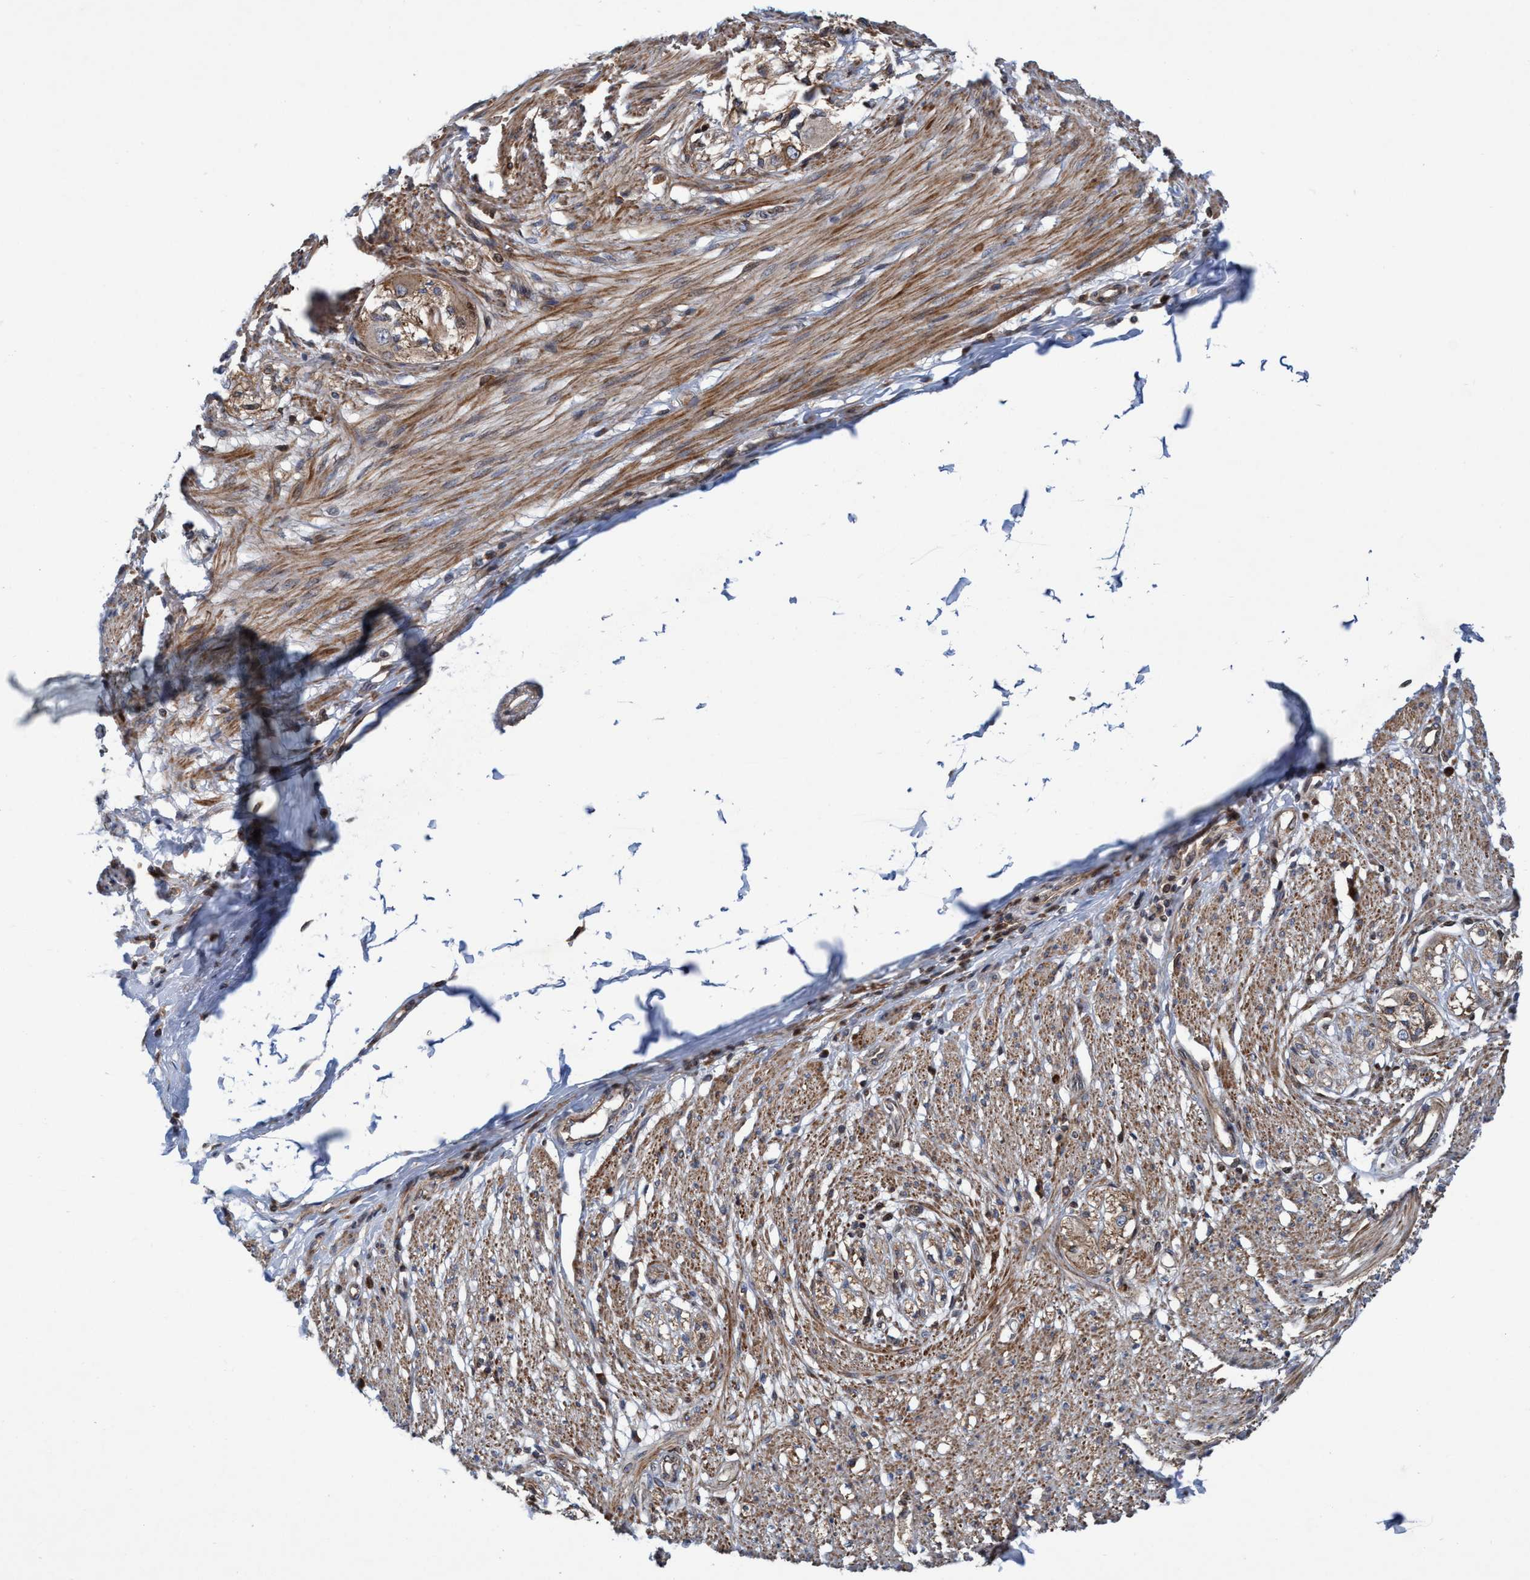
{"staining": {"intensity": "moderate", "quantity": ">75%", "location": "cytoplasmic/membranous"}, "tissue": "smooth muscle", "cell_type": "Smooth muscle cells", "image_type": "normal", "snomed": [{"axis": "morphology", "description": "Normal tissue, NOS"}, {"axis": "morphology", "description": "Adenocarcinoma, NOS"}, {"axis": "topography", "description": "Colon"}, {"axis": "topography", "description": "Peripheral nerve tissue"}], "caption": "IHC (DAB (3,3'-diaminobenzidine)) staining of benign human smooth muscle demonstrates moderate cytoplasmic/membranous protein expression in about >75% of smooth muscle cells.", "gene": "SLC16A3", "patient": {"sex": "male", "age": 14}}